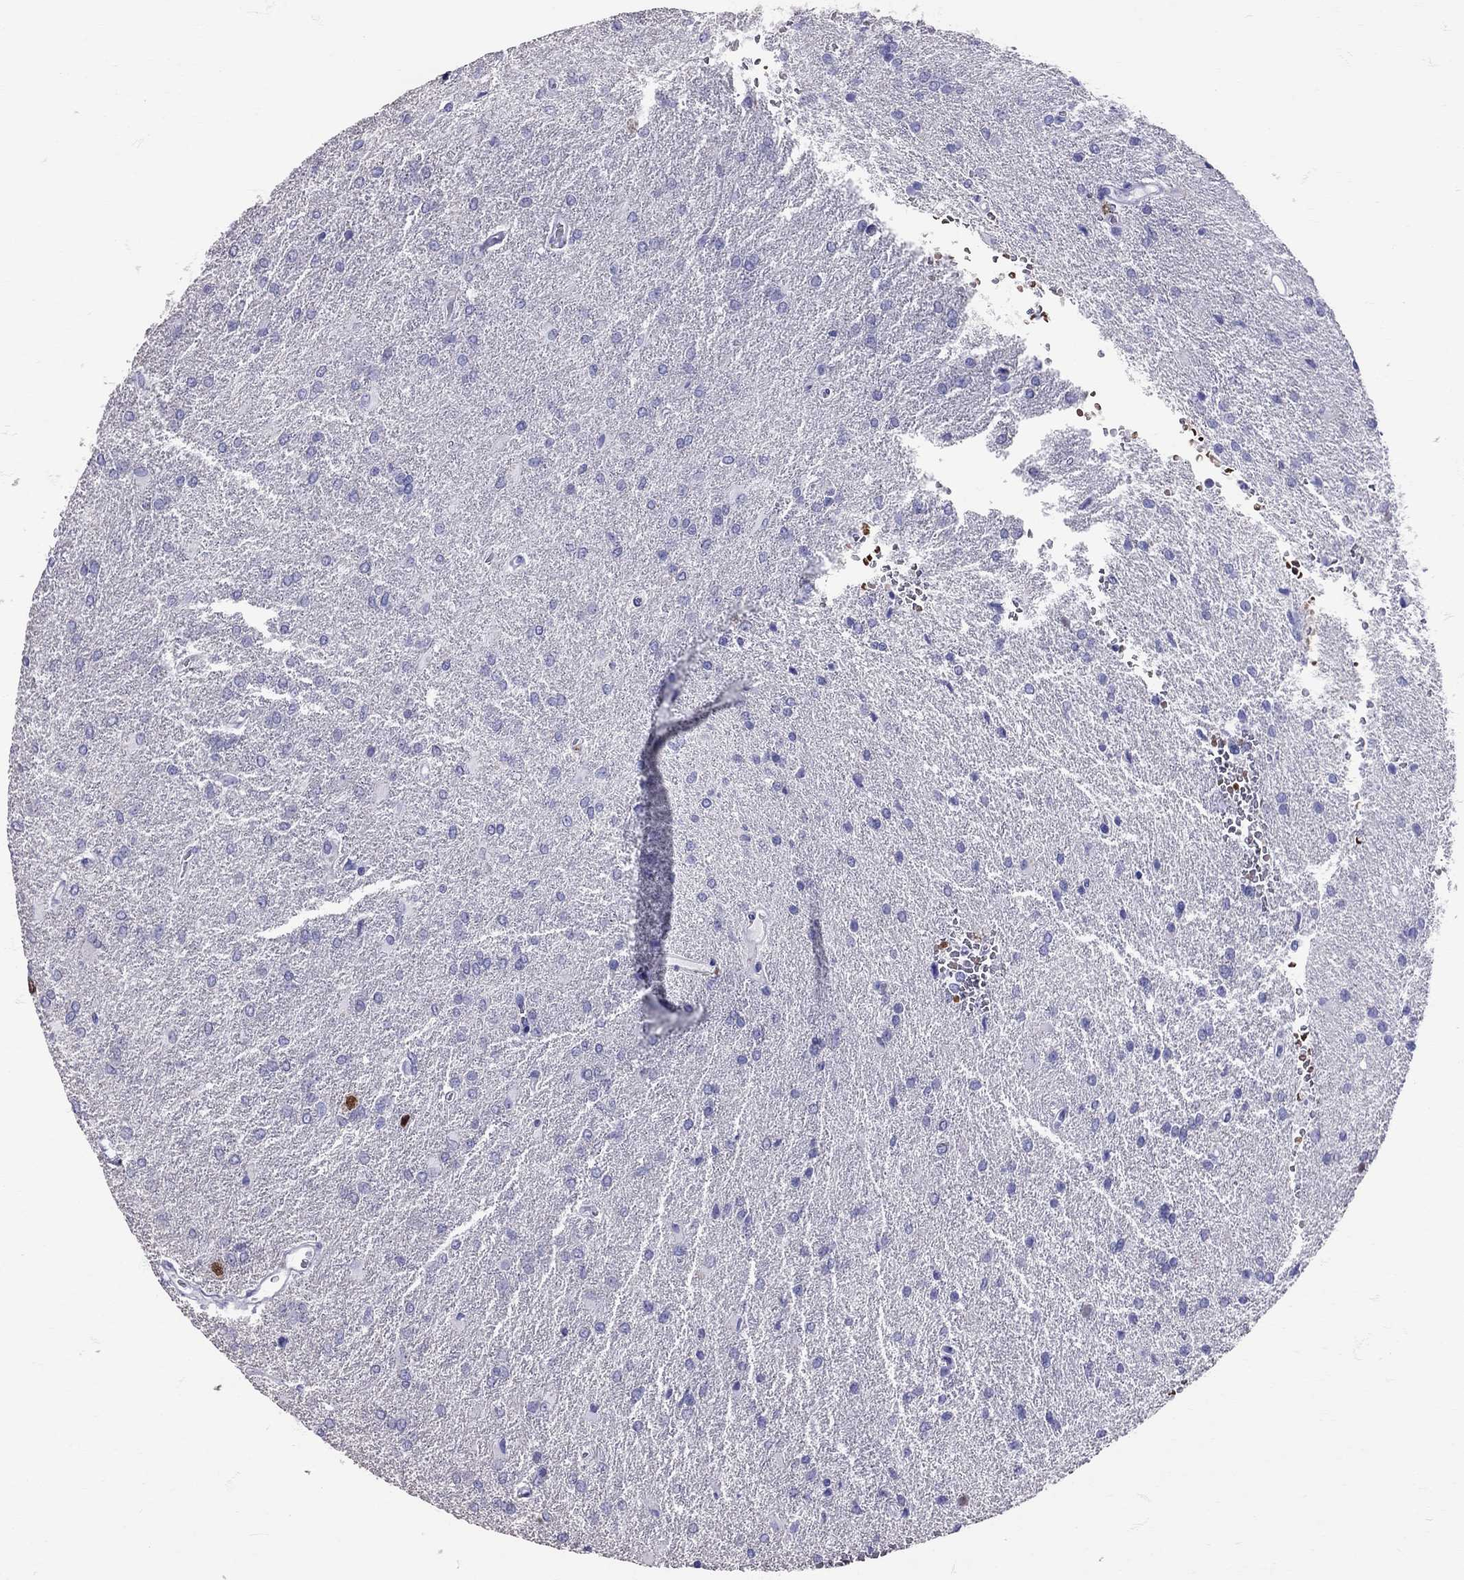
{"staining": {"intensity": "negative", "quantity": "none", "location": "none"}, "tissue": "glioma", "cell_type": "Tumor cells", "image_type": "cancer", "snomed": [{"axis": "morphology", "description": "Glioma, malignant, High grade"}, {"axis": "topography", "description": "Brain"}], "caption": "The immunohistochemistry (IHC) histopathology image has no significant expression in tumor cells of malignant glioma (high-grade) tissue.", "gene": "TBR1", "patient": {"sex": "male", "age": 68}}